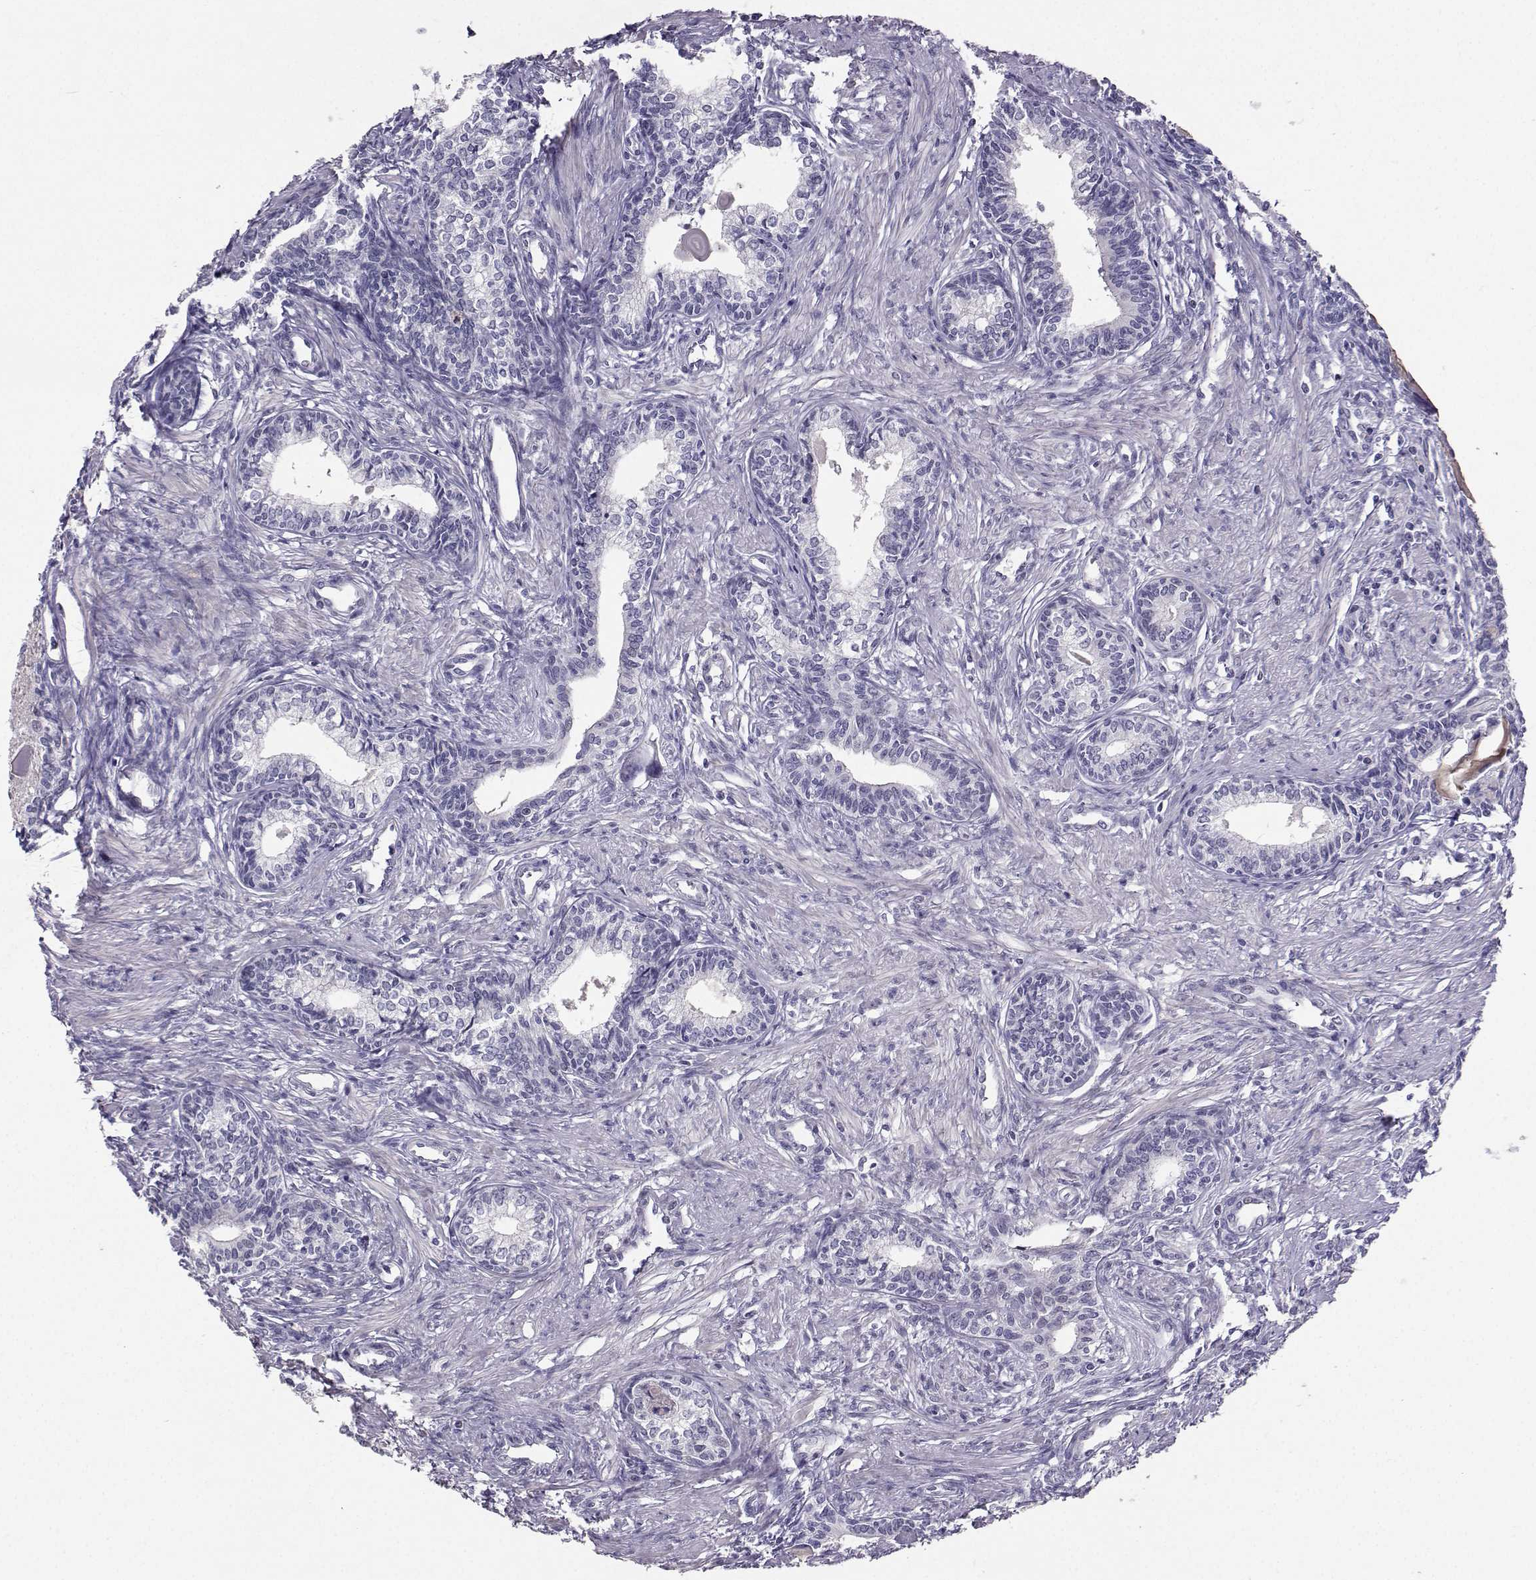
{"staining": {"intensity": "negative", "quantity": "none", "location": "none"}, "tissue": "prostate", "cell_type": "Glandular cells", "image_type": "normal", "snomed": [{"axis": "morphology", "description": "Normal tissue, NOS"}, {"axis": "topography", "description": "Prostate"}], "caption": "Glandular cells are negative for protein expression in unremarkable human prostate.", "gene": "CARTPT", "patient": {"sex": "male", "age": 60}}